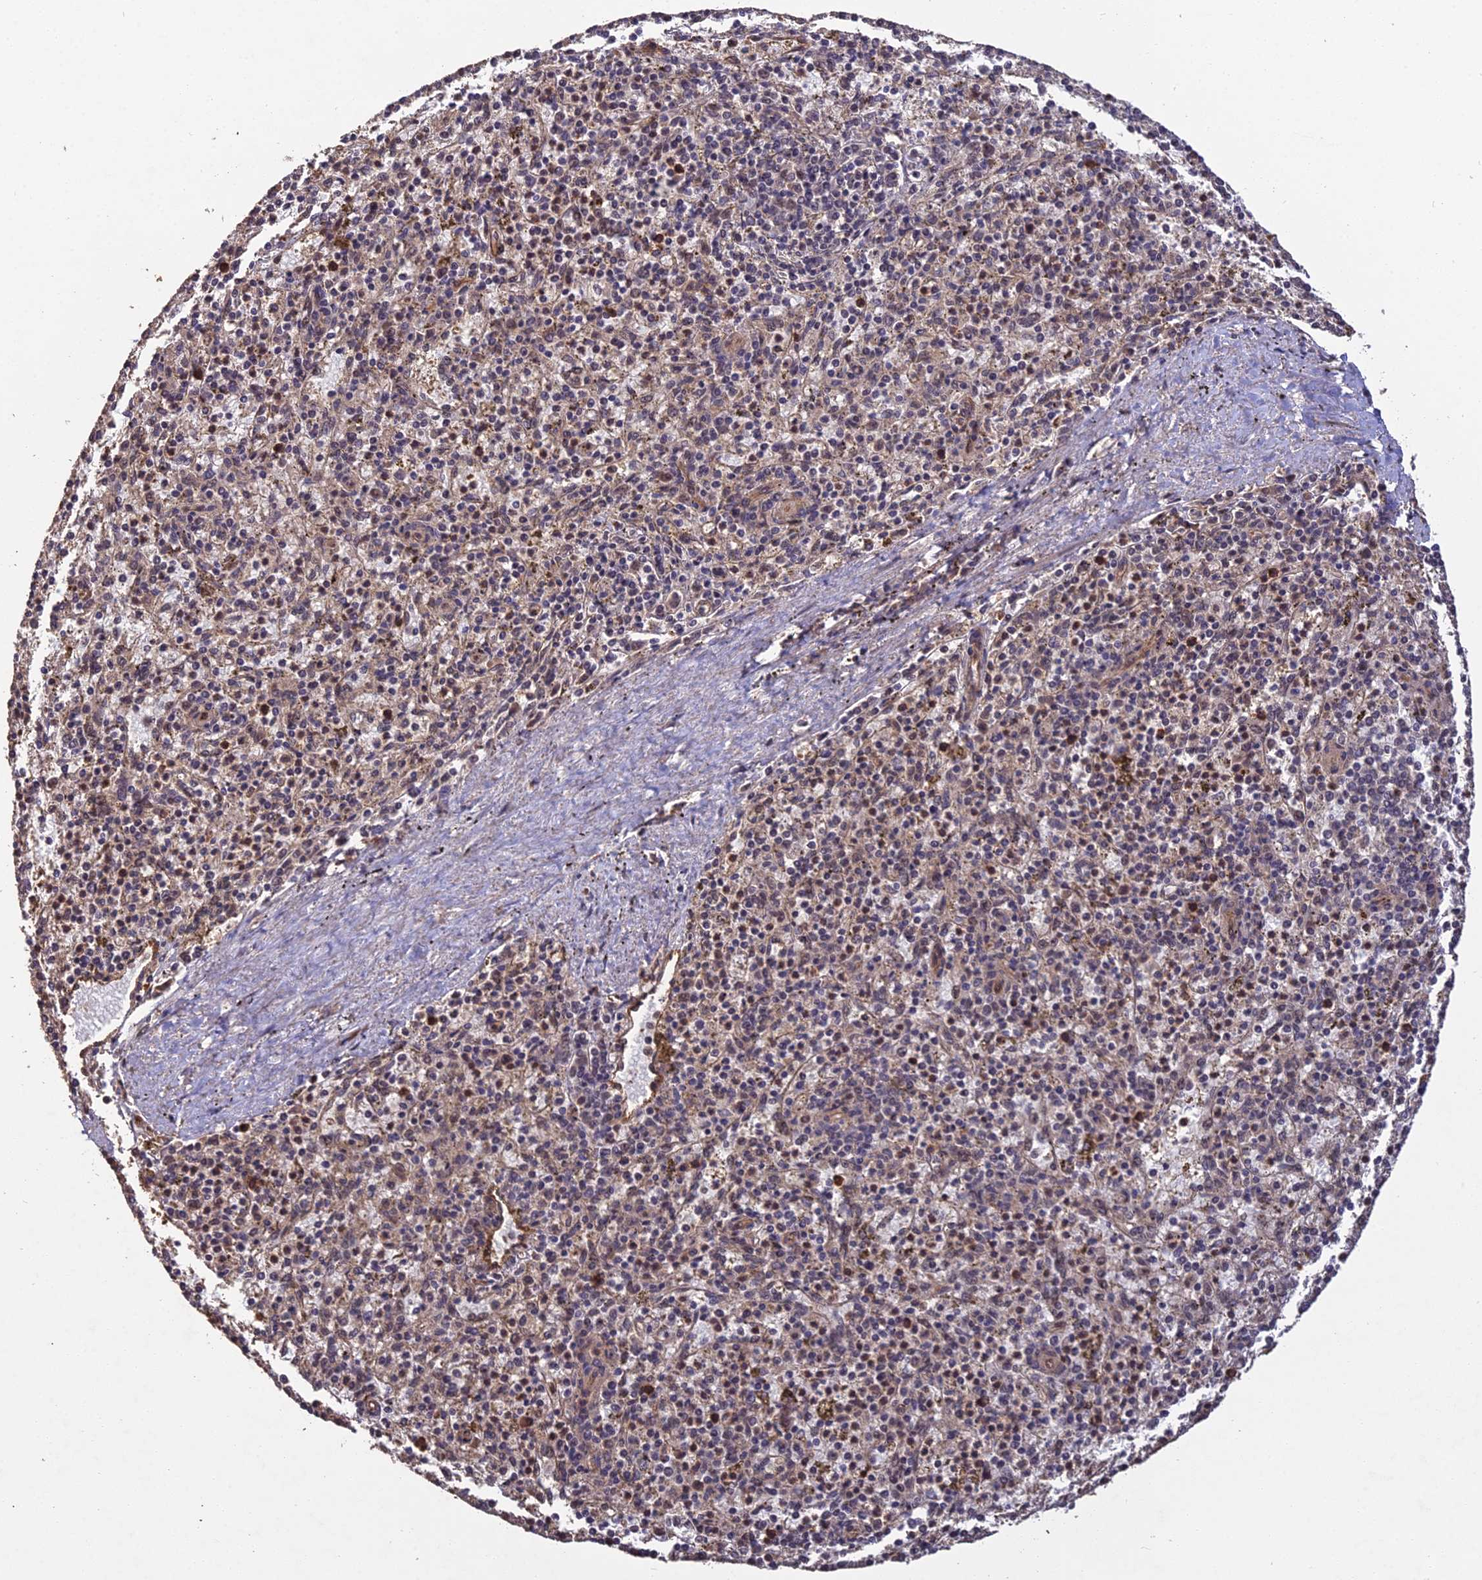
{"staining": {"intensity": "moderate", "quantity": "<25%", "location": "cytoplasmic/membranous,nuclear"}, "tissue": "spleen", "cell_type": "Cells in red pulp", "image_type": "normal", "snomed": [{"axis": "morphology", "description": "Normal tissue, NOS"}, {"axis": "topography", "description": "Spleen"}], "caption": "A brown stain highlights moderate cytoplasmic/membranous,nuclear staining of a protein in cells in red pulp of normal human spleen.", "gene": "RALGAPA2", "patient": {"sex": "male", "age": 72}}